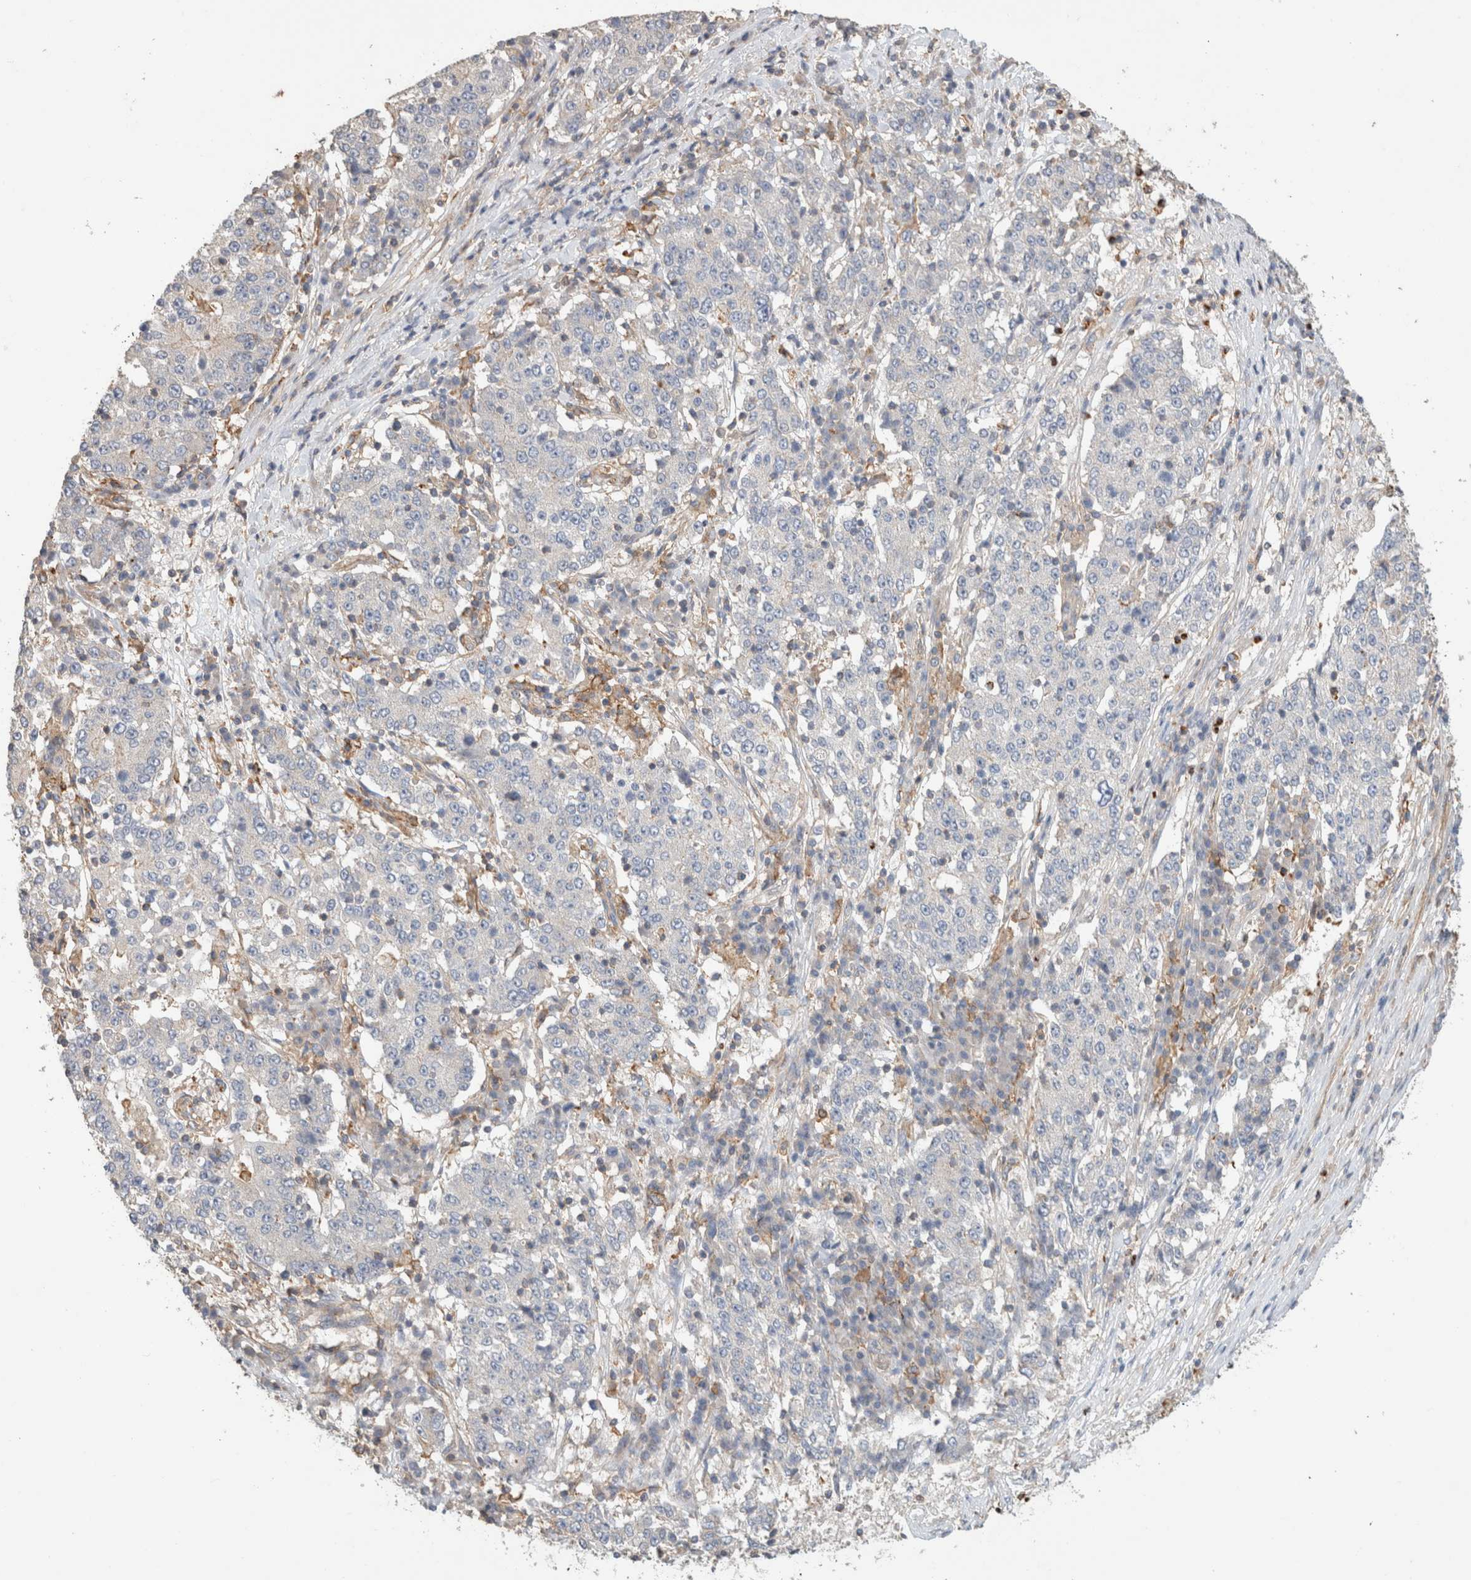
{"staining": {"intensity": "negative", "quantity": "none", "location": "none"}, "tissue": "stomach cancer", "cell_type": "Tumor cells", "image_type": "cancer", "snomed": [{"axis": "morphology", "description": "Adenocarcinoma, NOS"}, {"axis": "topography", "description": "Stomach"}], "caption": "Micrograph shows no protein staining in tumor cells of stomach adenocarcinoma tissue.", "gene": "CFAP418", "patient": {"sex": "male", "age": 59}}